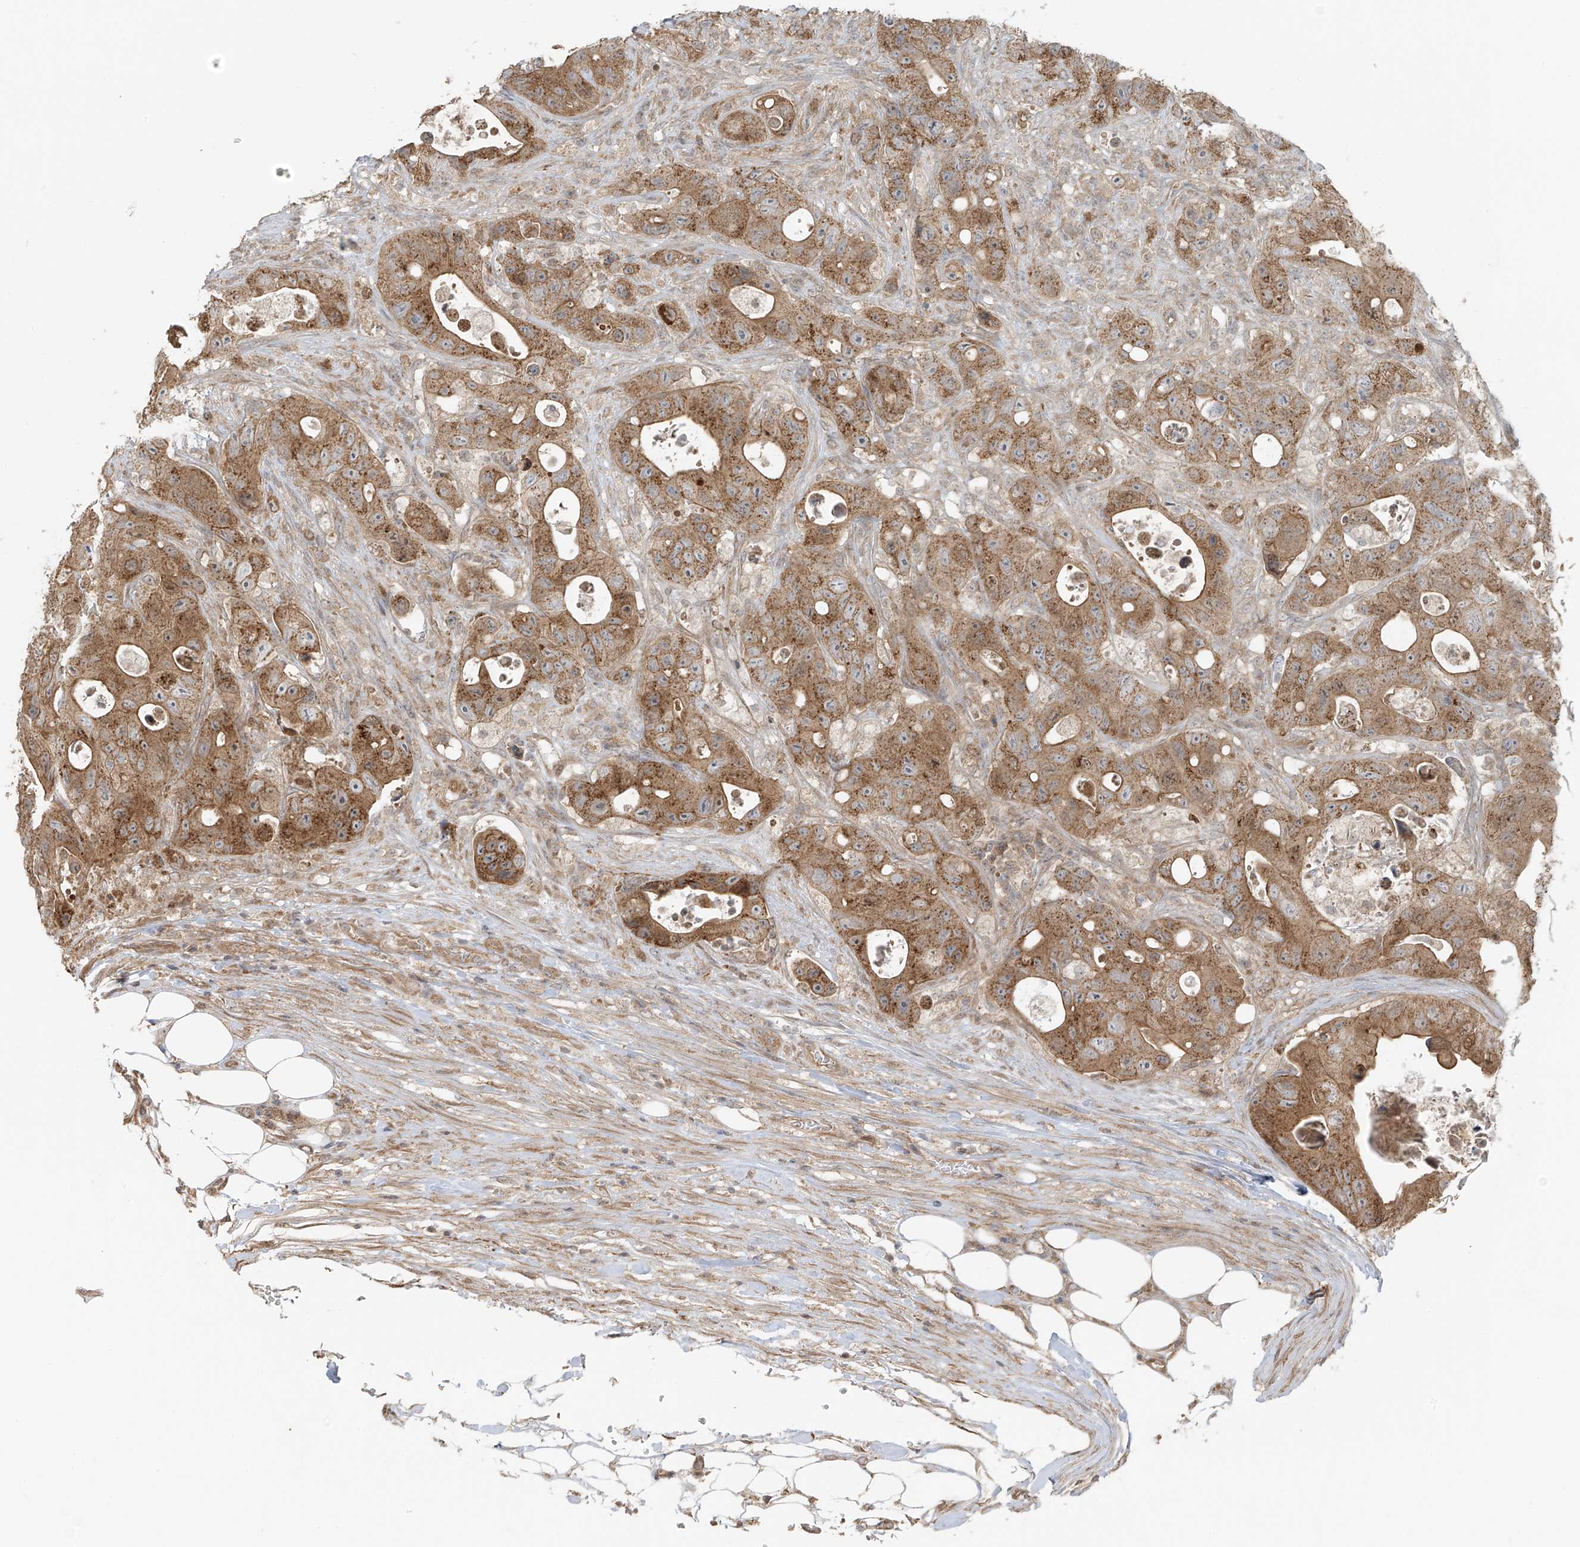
{"staining": {"intensity": "moderate", "quantity": ">75%", "location": "cytoplasmic/membranous"}, "tissue": "colorectal cancer", "cell_type": "Tumor cells", "image_type": "cancer", "snomed": [{"axis": "morphology", "description": "Adenocarcinoma, NOS"}, {"axis": "topography", "description": "Colon"}], "caption": "A brown stain shows moderate cytoplasmic/membranous expression of a protein in colorectal cancer tumor cells.", "gene": "PDE11A", "patient": {"sex": "female", "age": 46}}